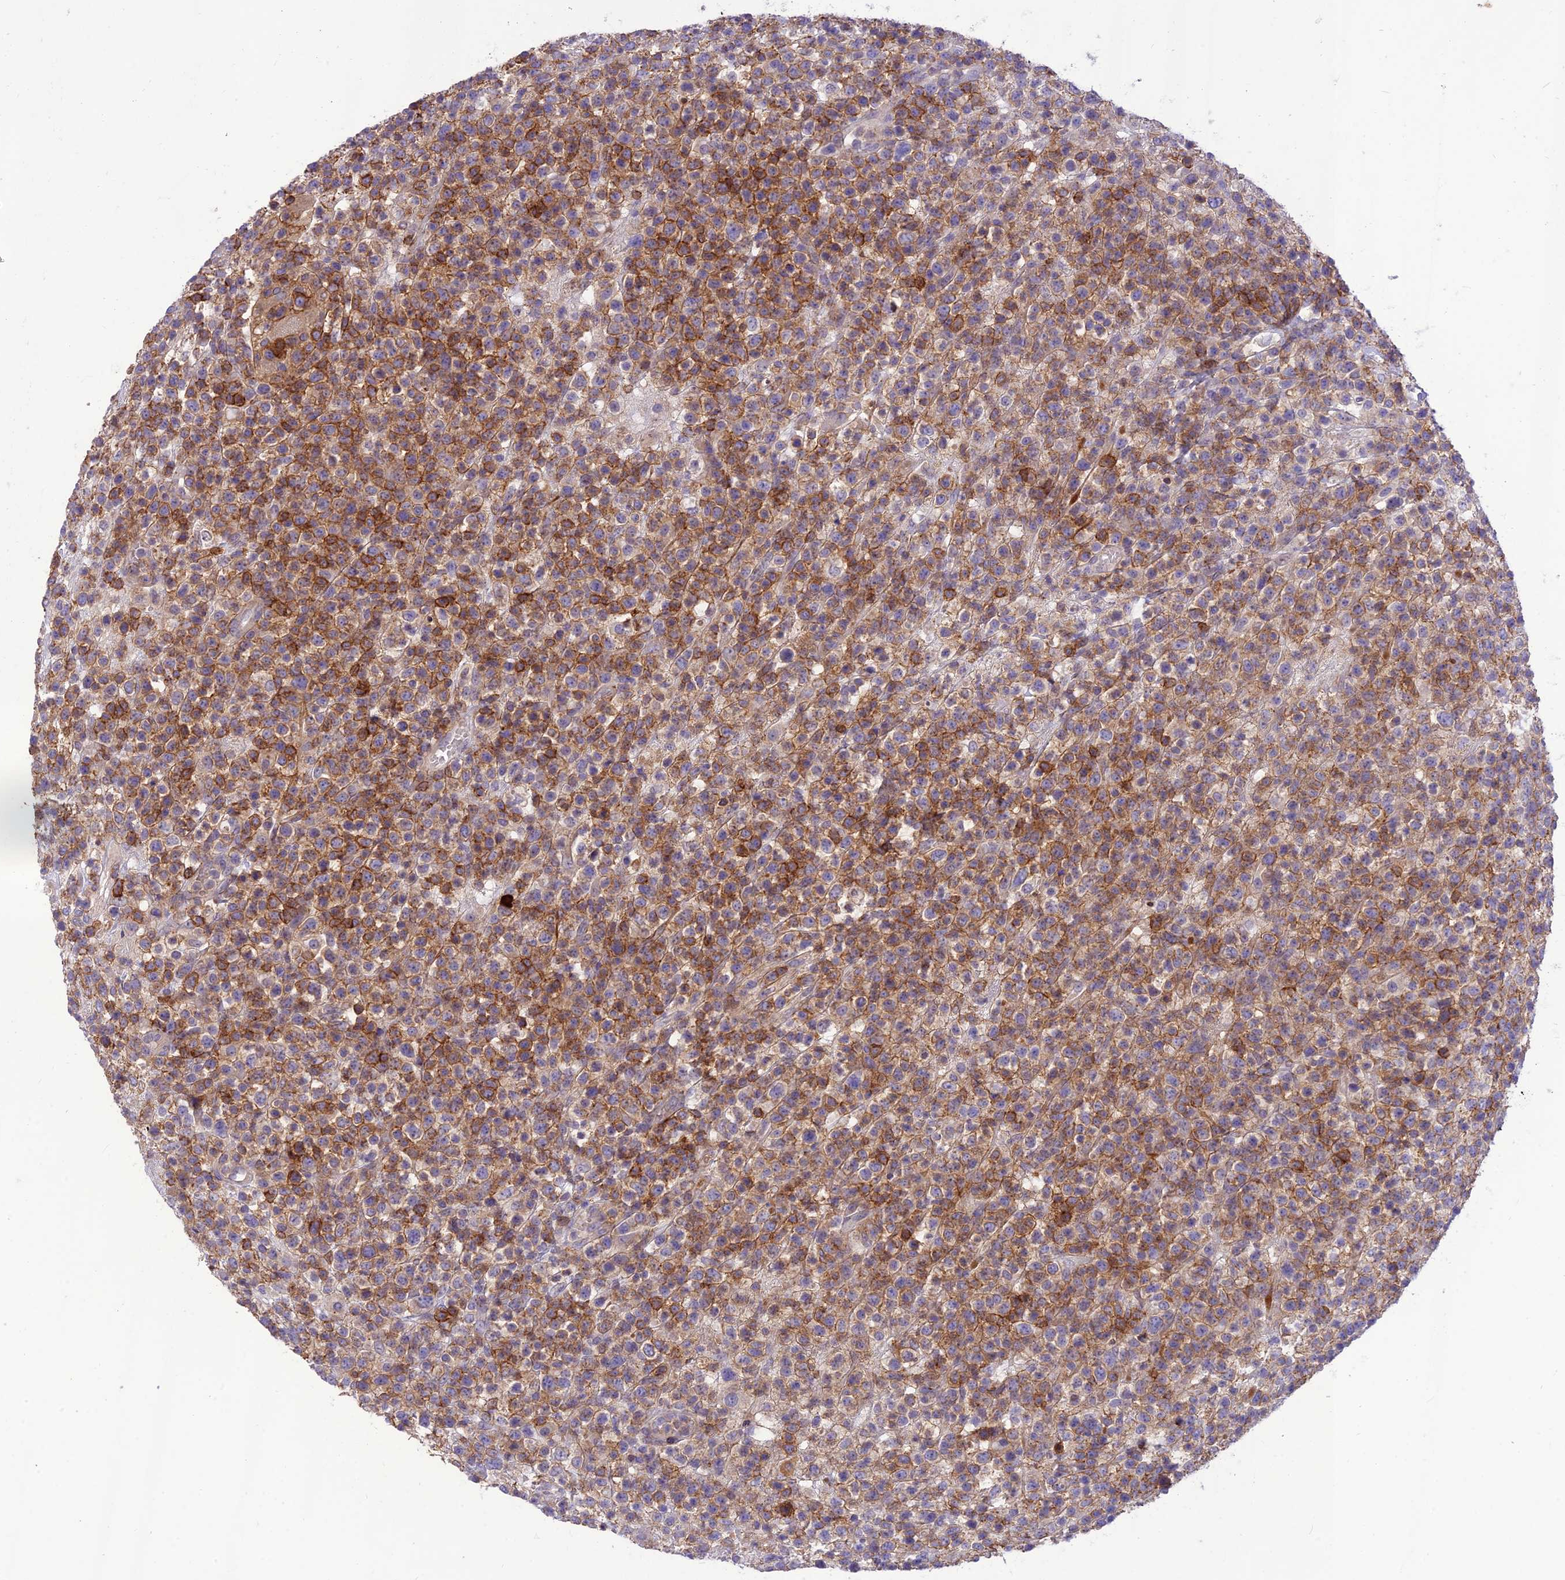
{"staining": {"intensity": "moderate", "quantity": "25%-75%", "location": "cytoplasmic/membranous"}, "tissue": "lymphoma", "cell_type": "Tumor cells", "image_type": "cancer", "snomed": [{"axis": "morphology", "description": "Malignant lymphoma, non-Hodgkin's type, High grade"}, {"axis": "topography", "description": "Colon"}], "caption": "Malignant lymphoma, non-Hodgkin's type (high-grade) tissue demonstrates moderate cytoplasmic/membranous positivity in approximately 25%-75% of tumor cells (IHC, brightfield microscopy, high magnification).", "gene": "ITGAE", "patient": {"sex": "female", "age": 53}}